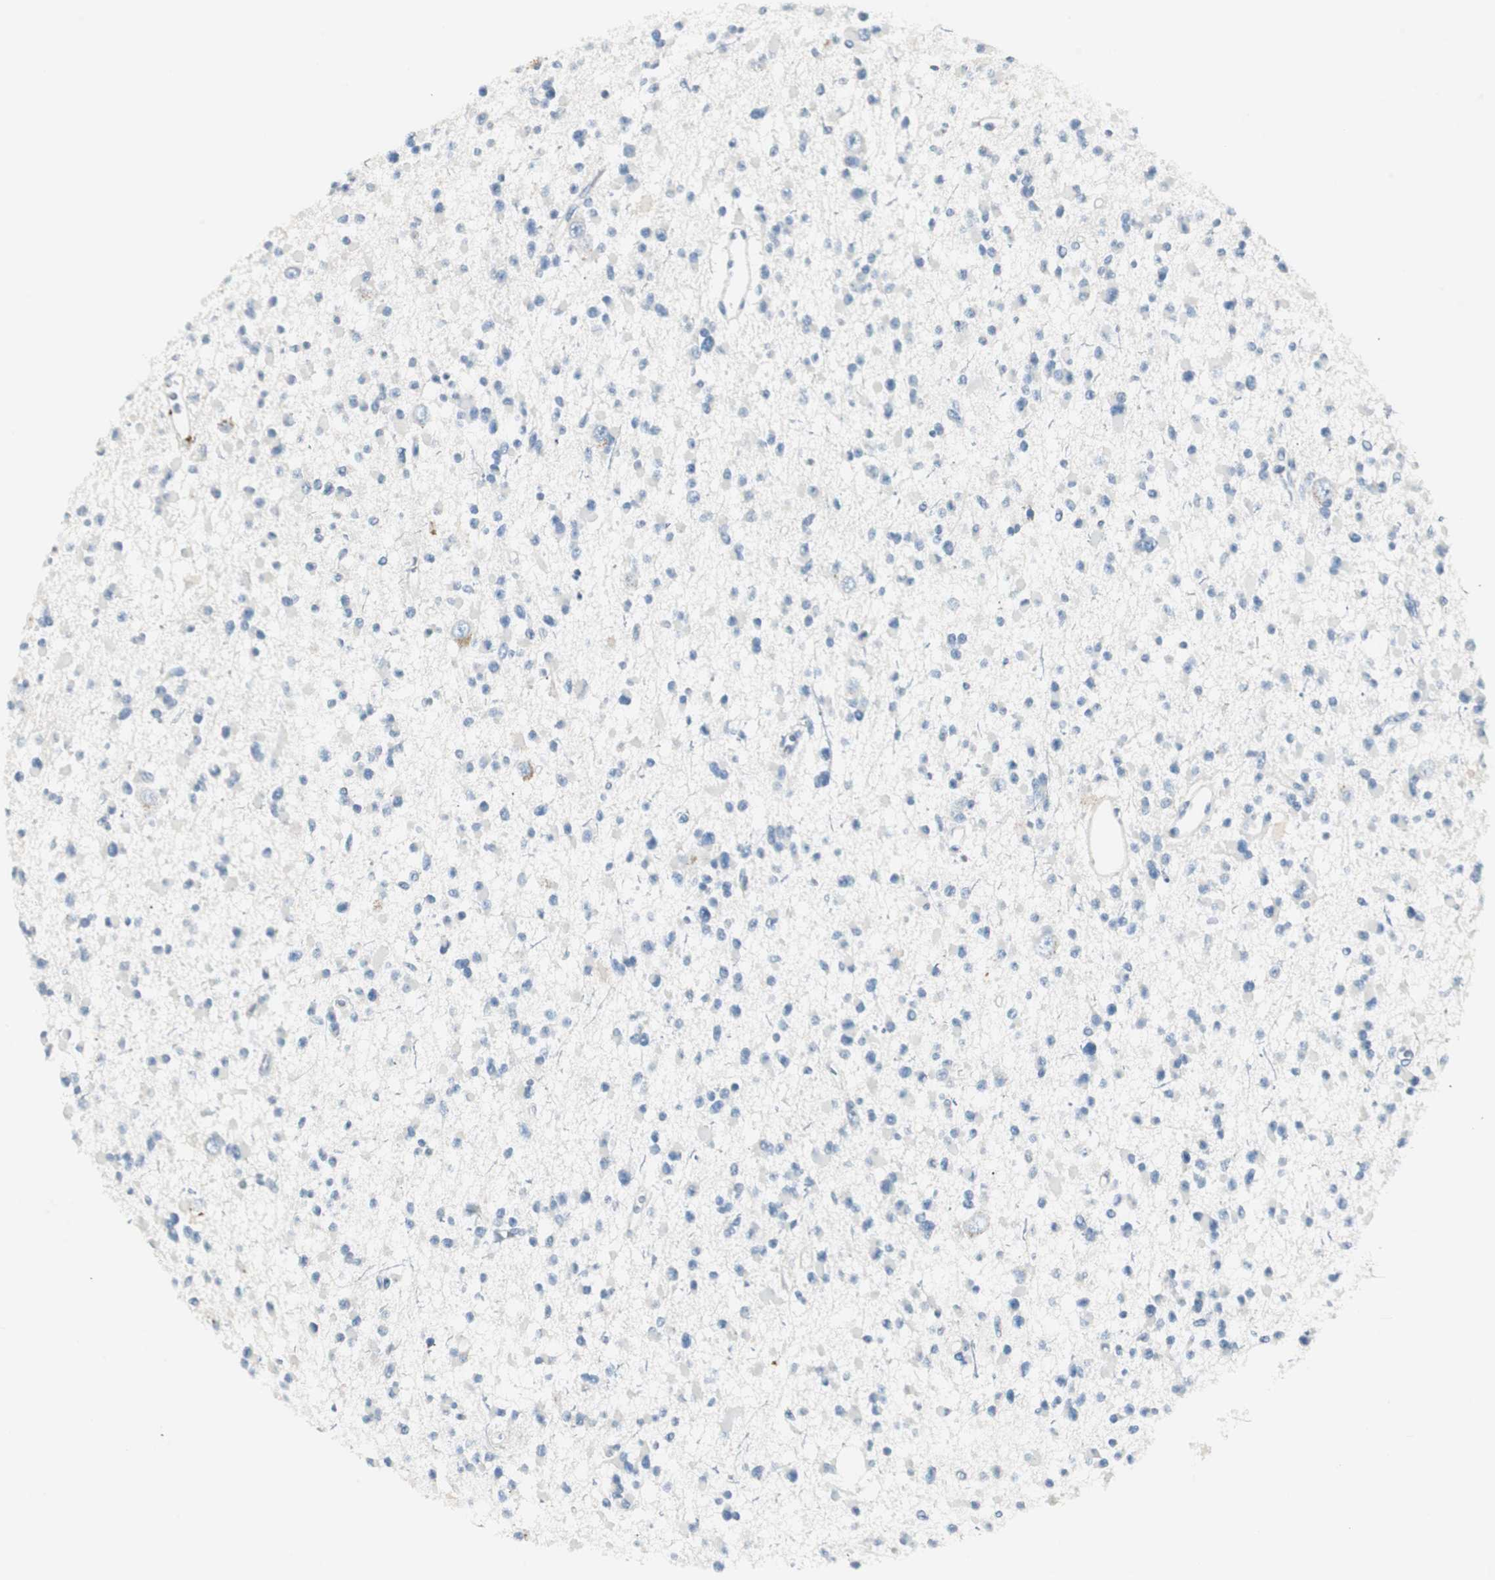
{"staining": {"intensity": "negative", "quantity": "none", "location": "none"}, "tissue": "glioma", "cell_type": "Tumor cells", "image_type": "cancer", "snomed": [{"axis": "morphology", "description": "Glioma, malignant, Low grade"}, {"axis": "topography", "description": "Brain"}], "caption": "This photomicrograph is of malignant glioma (low-grade) stained with immunohistochemistry to label a protein in brown with the nuclei are counter-stained blue. There is no expression in tumor cells.", "gene": "LRP2", "patient": {"sex": "female", "age": 22}}